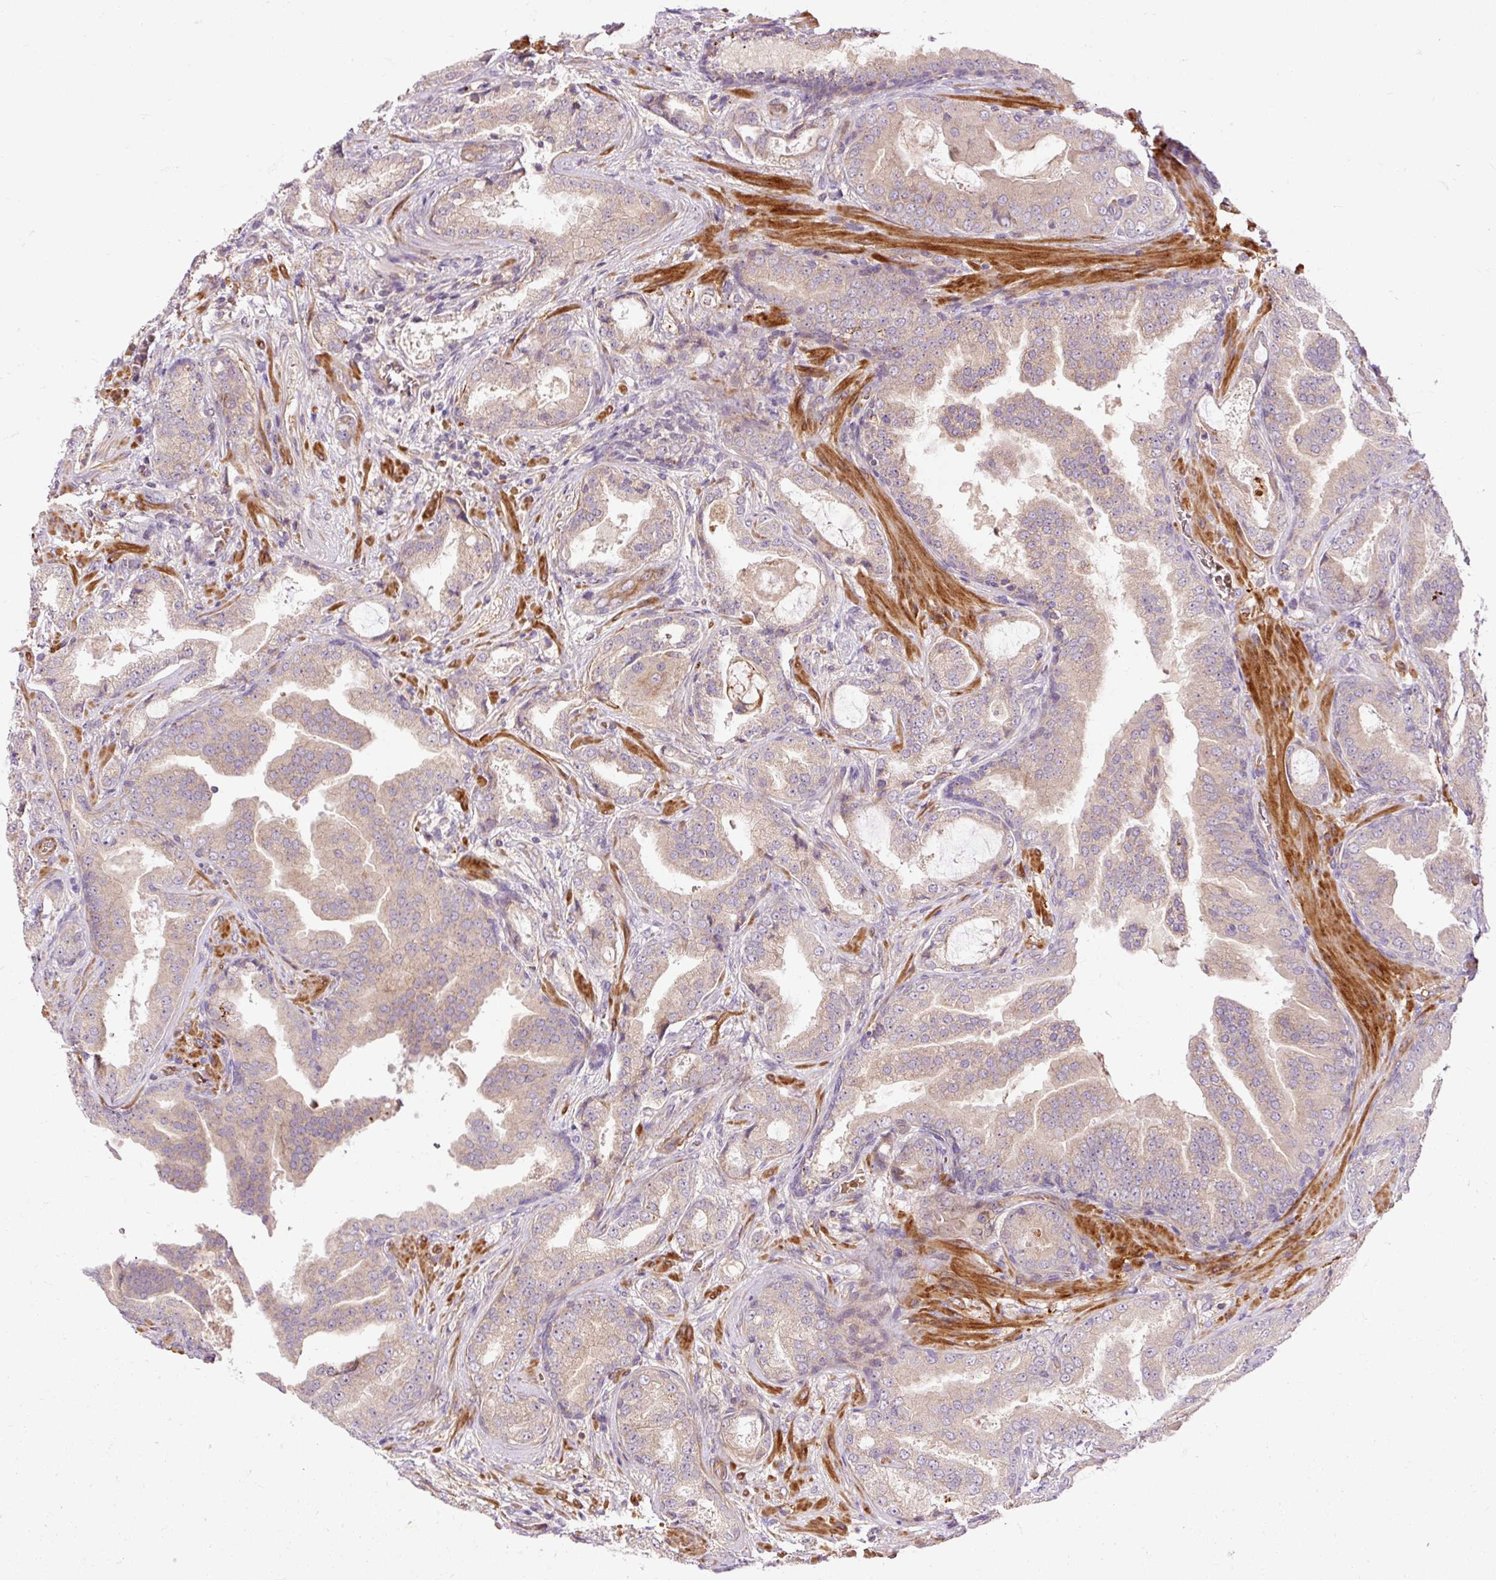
{"staining": {"intensity": "negative", "quantity": "none", "location": "none"}, "tissue": "prostate cancer", "cell_type": "Tumor cells", "image_type": "cancer", "snomed": [{"axis": "morphology", "description": "Adenocarcinoma, High grade"}, {"axis": "topography", "description": "Prostate"}], "caption": "Prostate cancer was stained to show a protein in brown. There is no significant positivity in tumor cells.", "gene": "RIPOR3", "patient": {"sex": "male", "age": 68}}